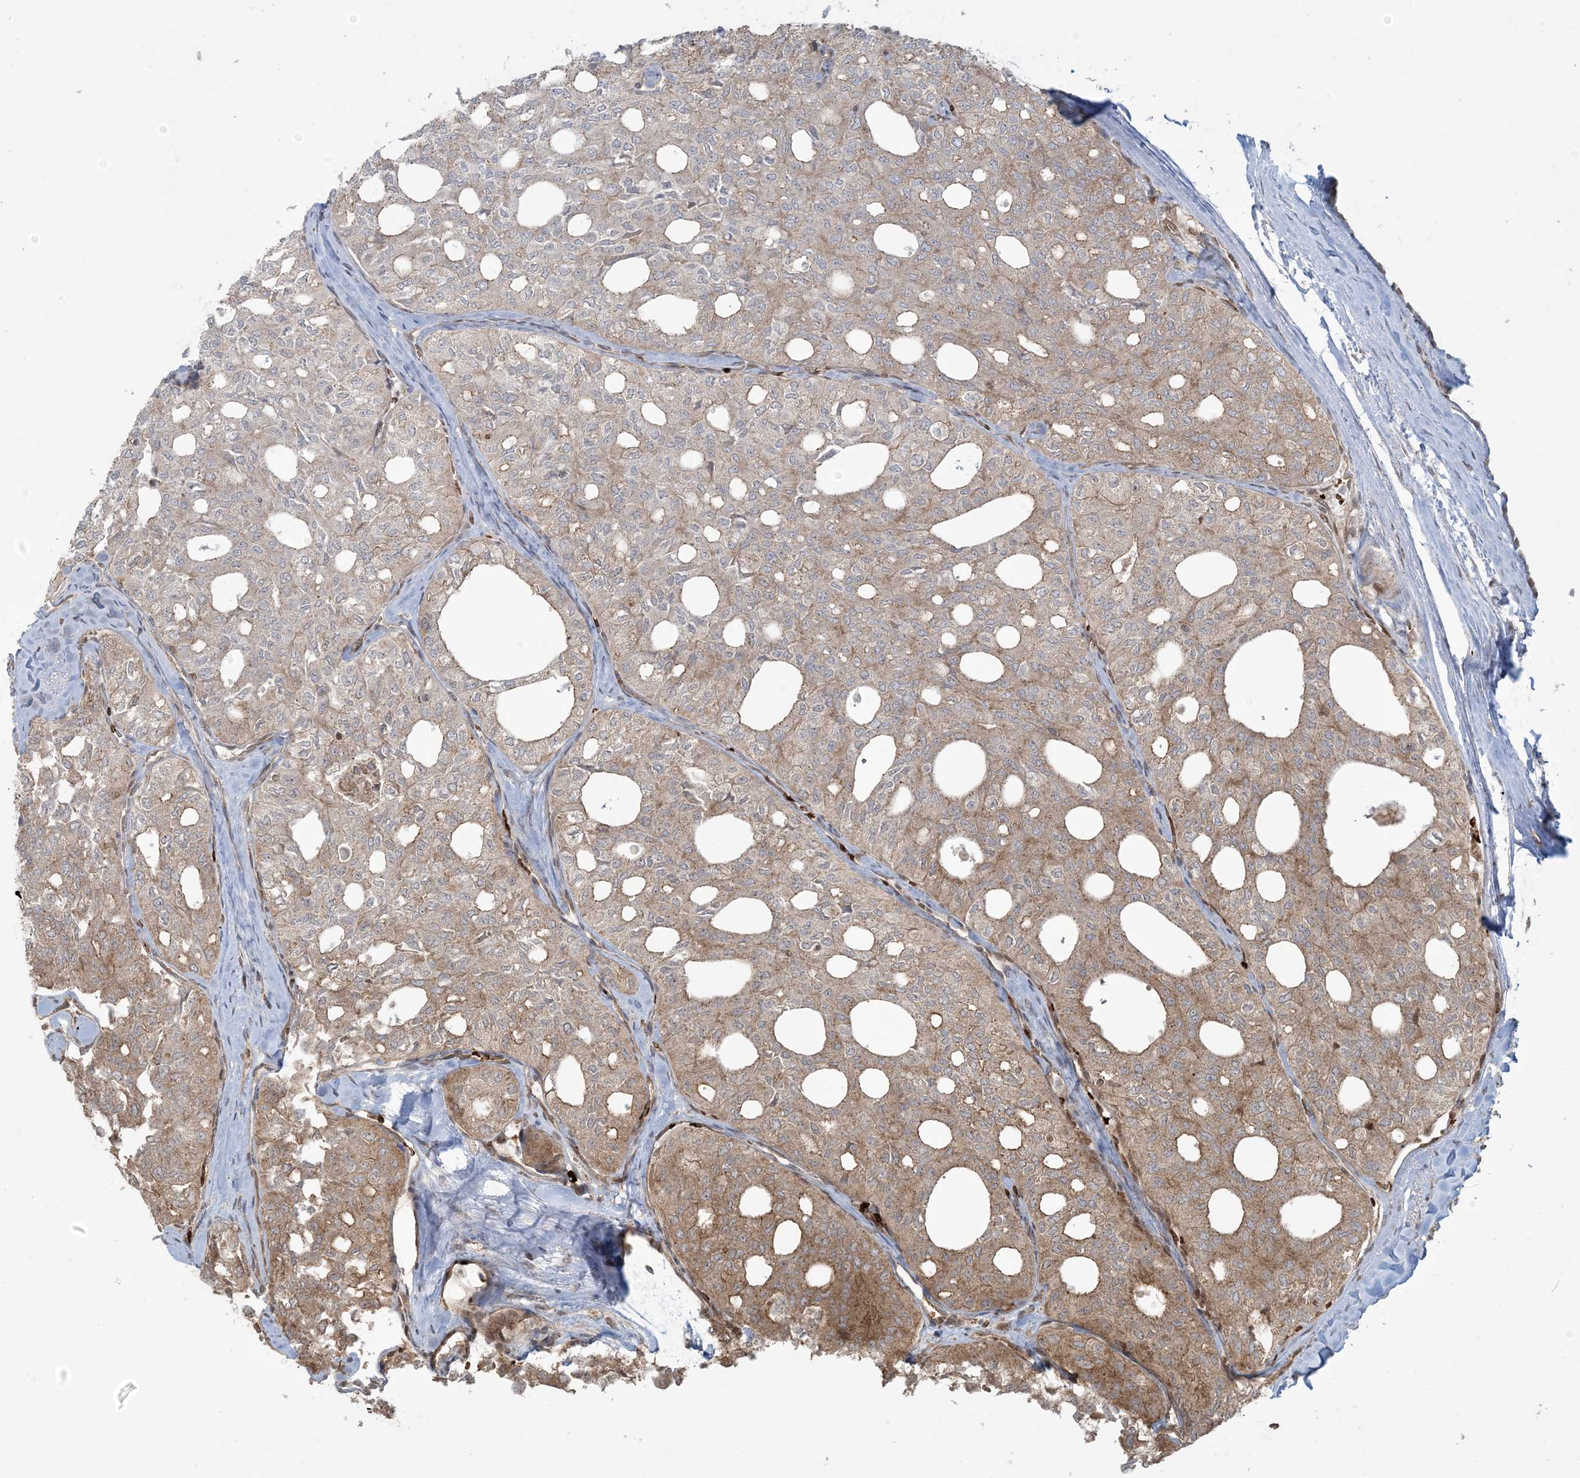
{"staining": {"intensity": "weak", "quantity": "25%-75%", "location": "cytoplasmic/membranous"}, "tissue": "thyroid cancer", "cell_type": "Tumor cells", "image_type": "cancer", "snomed": [{"axis": "morphology", "description": "Follicular adenoma carcinoma, NOS"}, {"axis": "topography", "description": "Thyroid gland"}], "caption": "Immunohistochemical staining of human thyroid follicular adenoma carcinoma displays weak cytoplasmic/membranous protein staining in about 25%-75% of tumor cells.", "gene": "ABCF3", "patient": {"sex": "male", "age": 75}}